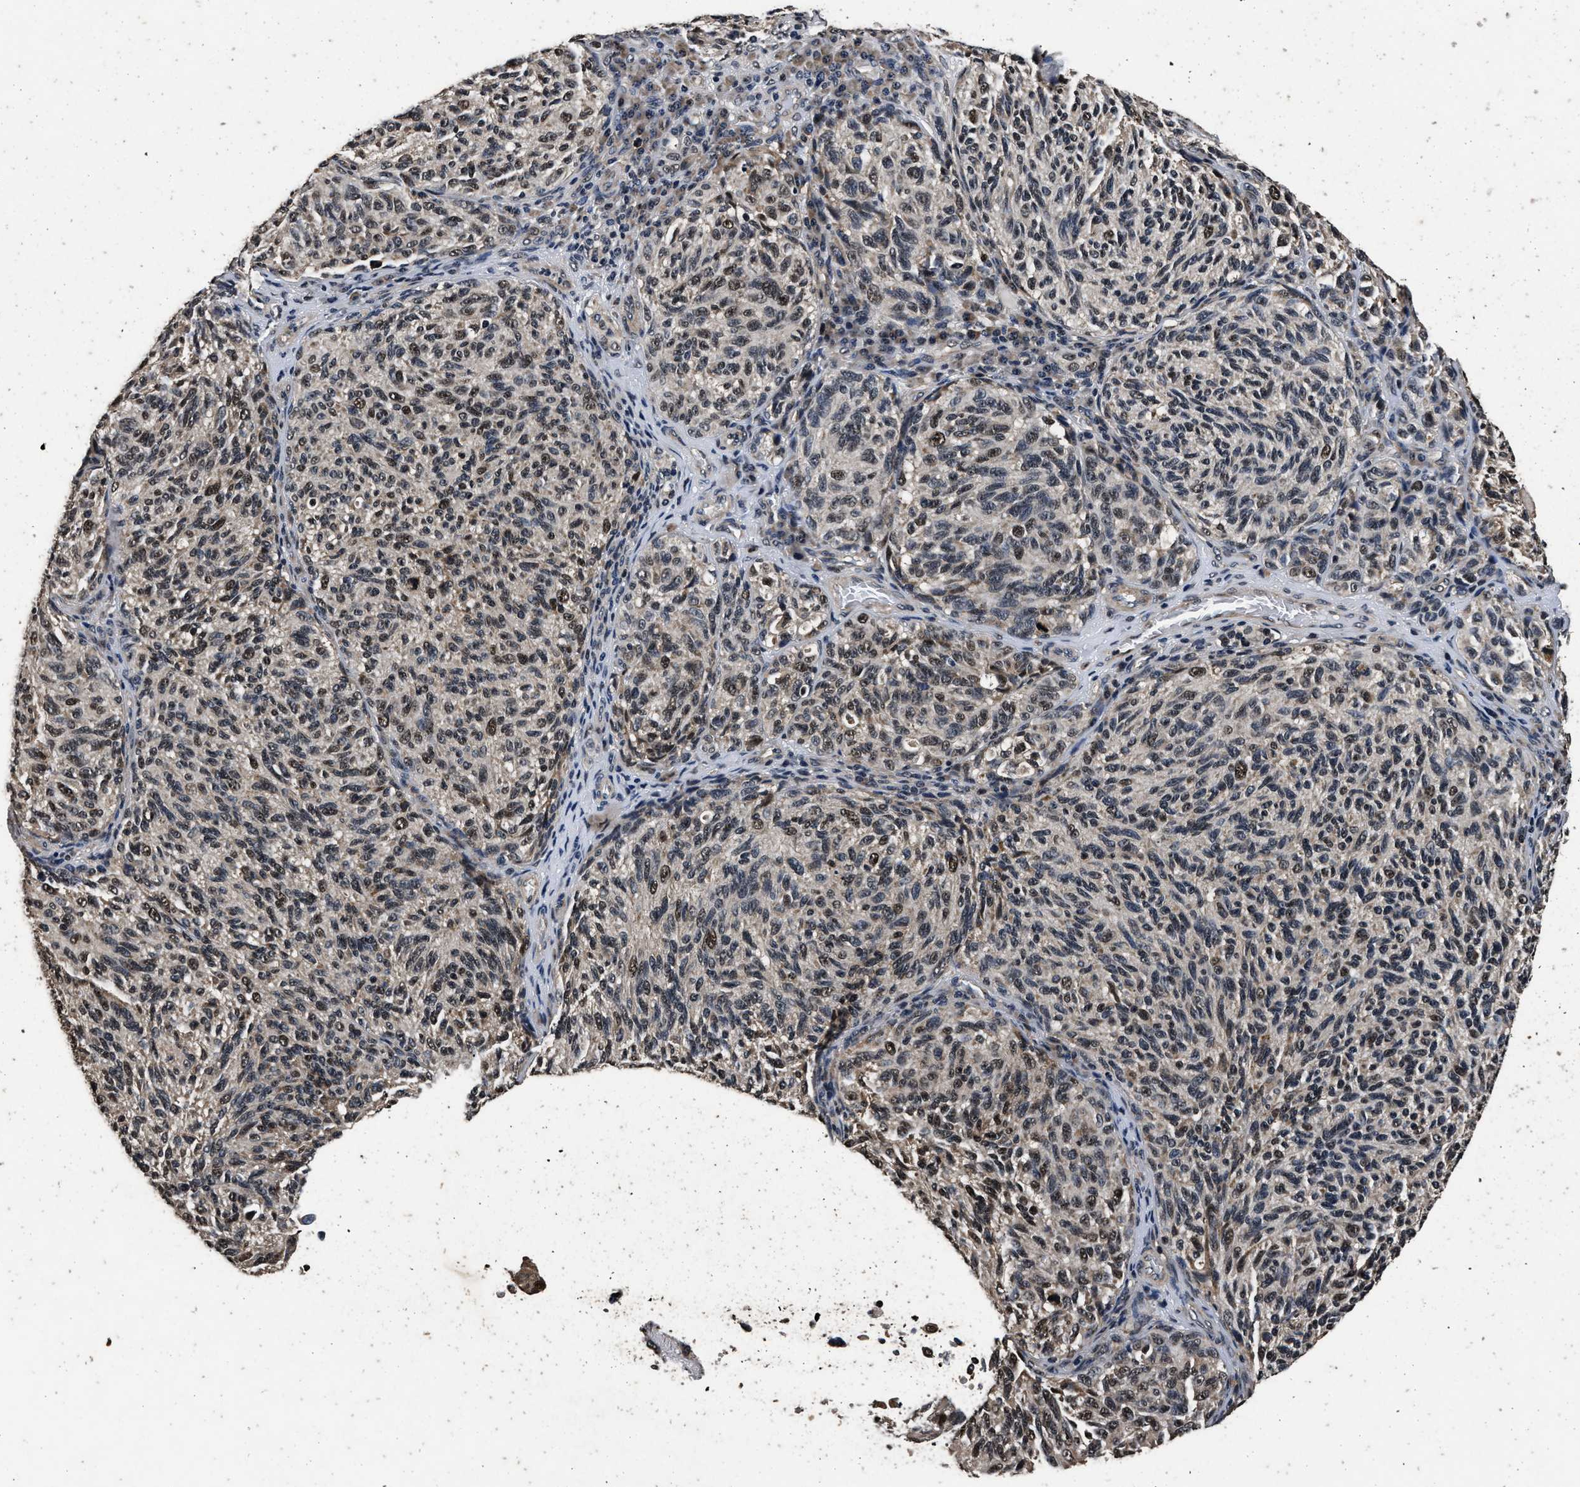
{"staining": {"intensity": "strong", "quantity": "25%-75%", "location": "nuclear"}, "tissue": "melanoma", "cell_type": "Tumor cells", "image_type": "cancer", "snomed": [{"axis": "morphology", "description": "Malignant melanoma, NOS"}, {"axis": "topography", "description": "Skin"}], "caption": "Protein expression analysis of melanoma demonstrates strong nuclear staining in approximately 25%-75% of tumor cells.", "gene": "CSTF1", "patient": {"sex": "female", "age": 73}}